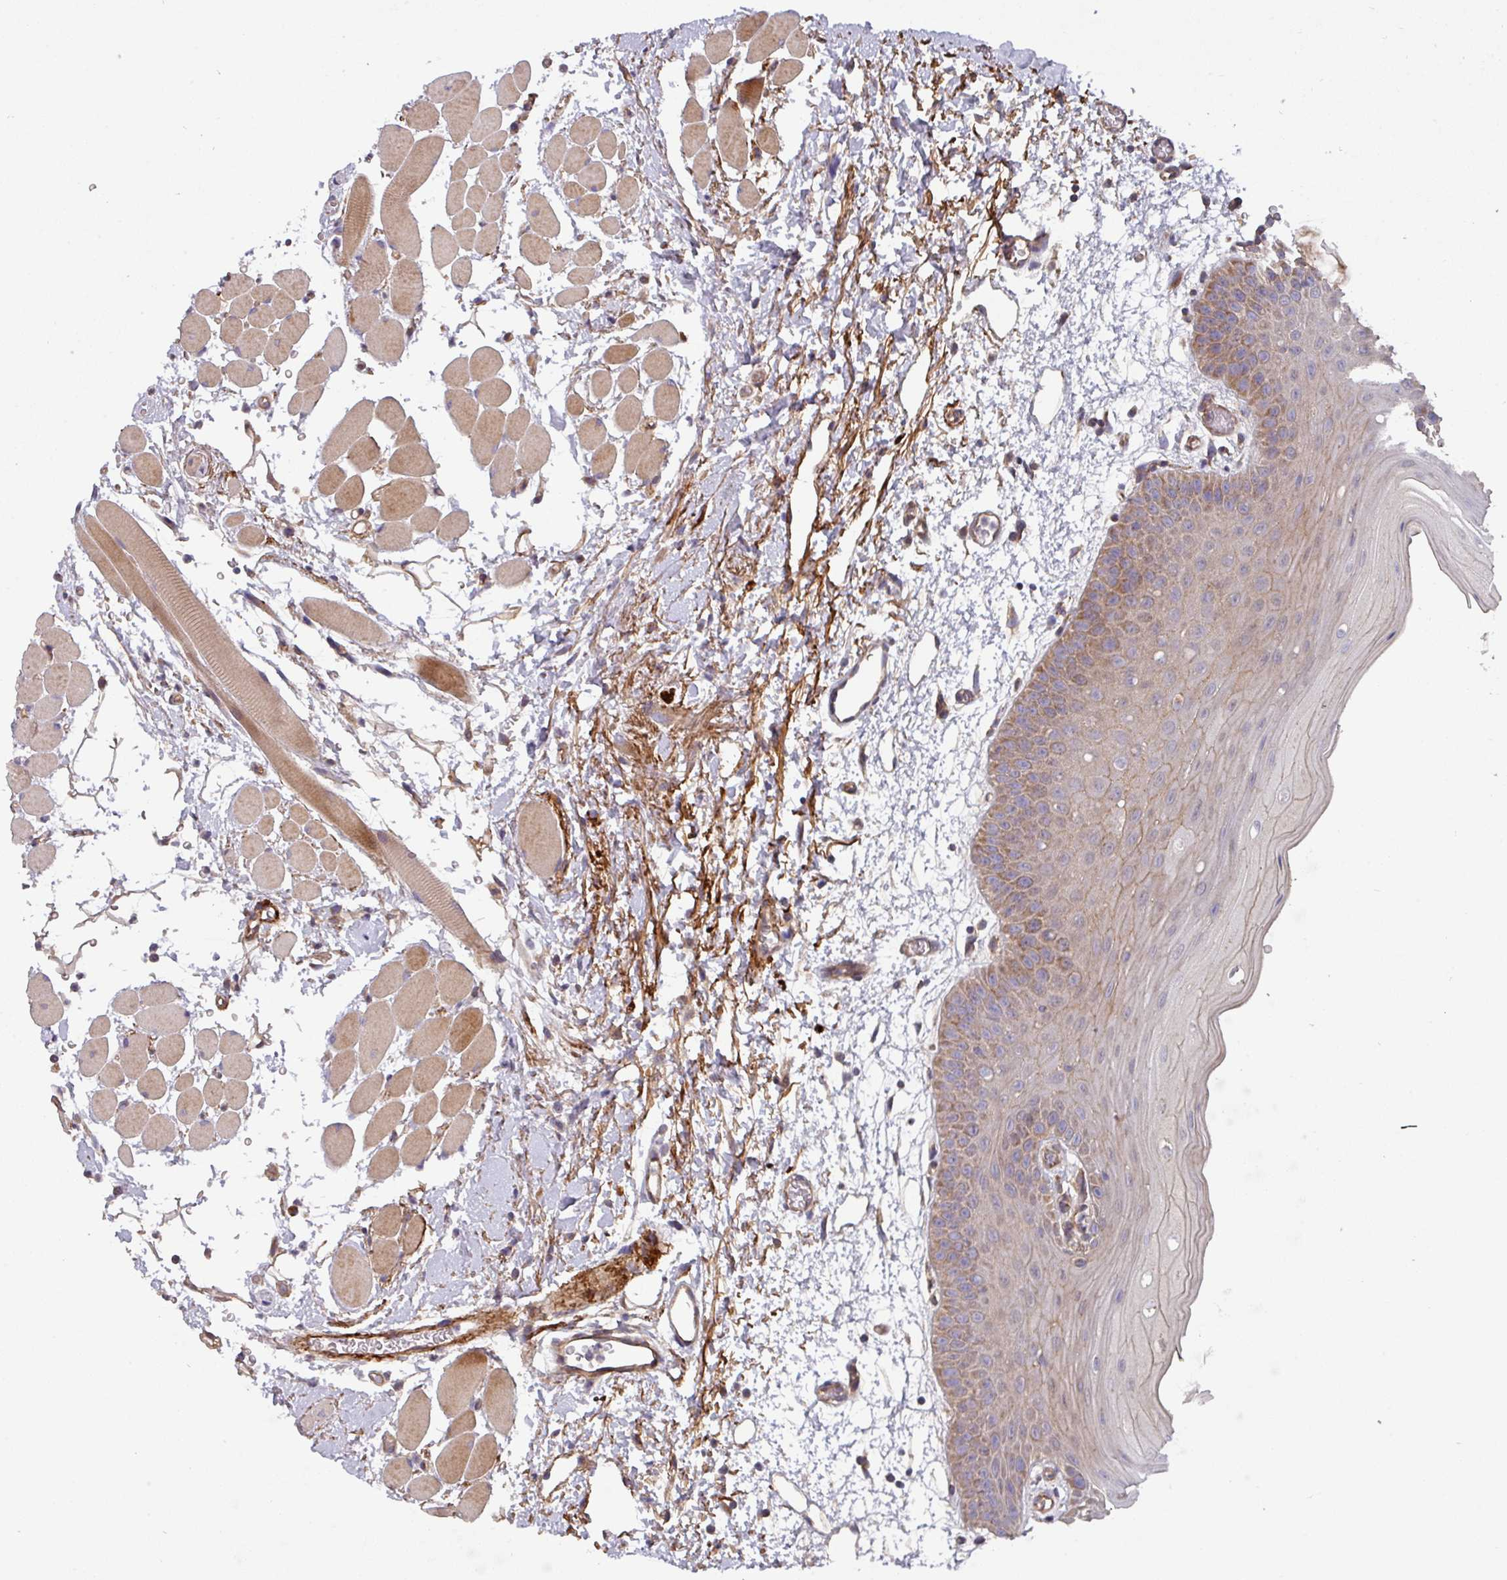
{"staining": {"intensity": "moderate", "quantity": ">75%", "location": "cytoplasmic/membranous"}, "tissue": "oral mucosa", "cell_type": "Squamous epithelial cells", "image_type": "normal", "snomed": [{"axis": "morphology", "description": "Normal tissue, NOS"}, {"axis": "topography", "description": "Oral tissue"}, {"axis": "topography", "description": "Tounge, NOS"}], "caption": "Immunohistochemistry (IHC) staining of normal oral mucosa, which displays medium levels of moderate cytoplasmic/membranous positivity in approximately >75% of squamous epithelial cells indicating moderate cytoplasmic/membranous protein expression. The staining was performed using DAB (brown) for protein detection and nuclei were counterstained in hematoxylin (blue).", "gene": "DCAF12L1", "patient": {"sex": "female", "age": 59}}